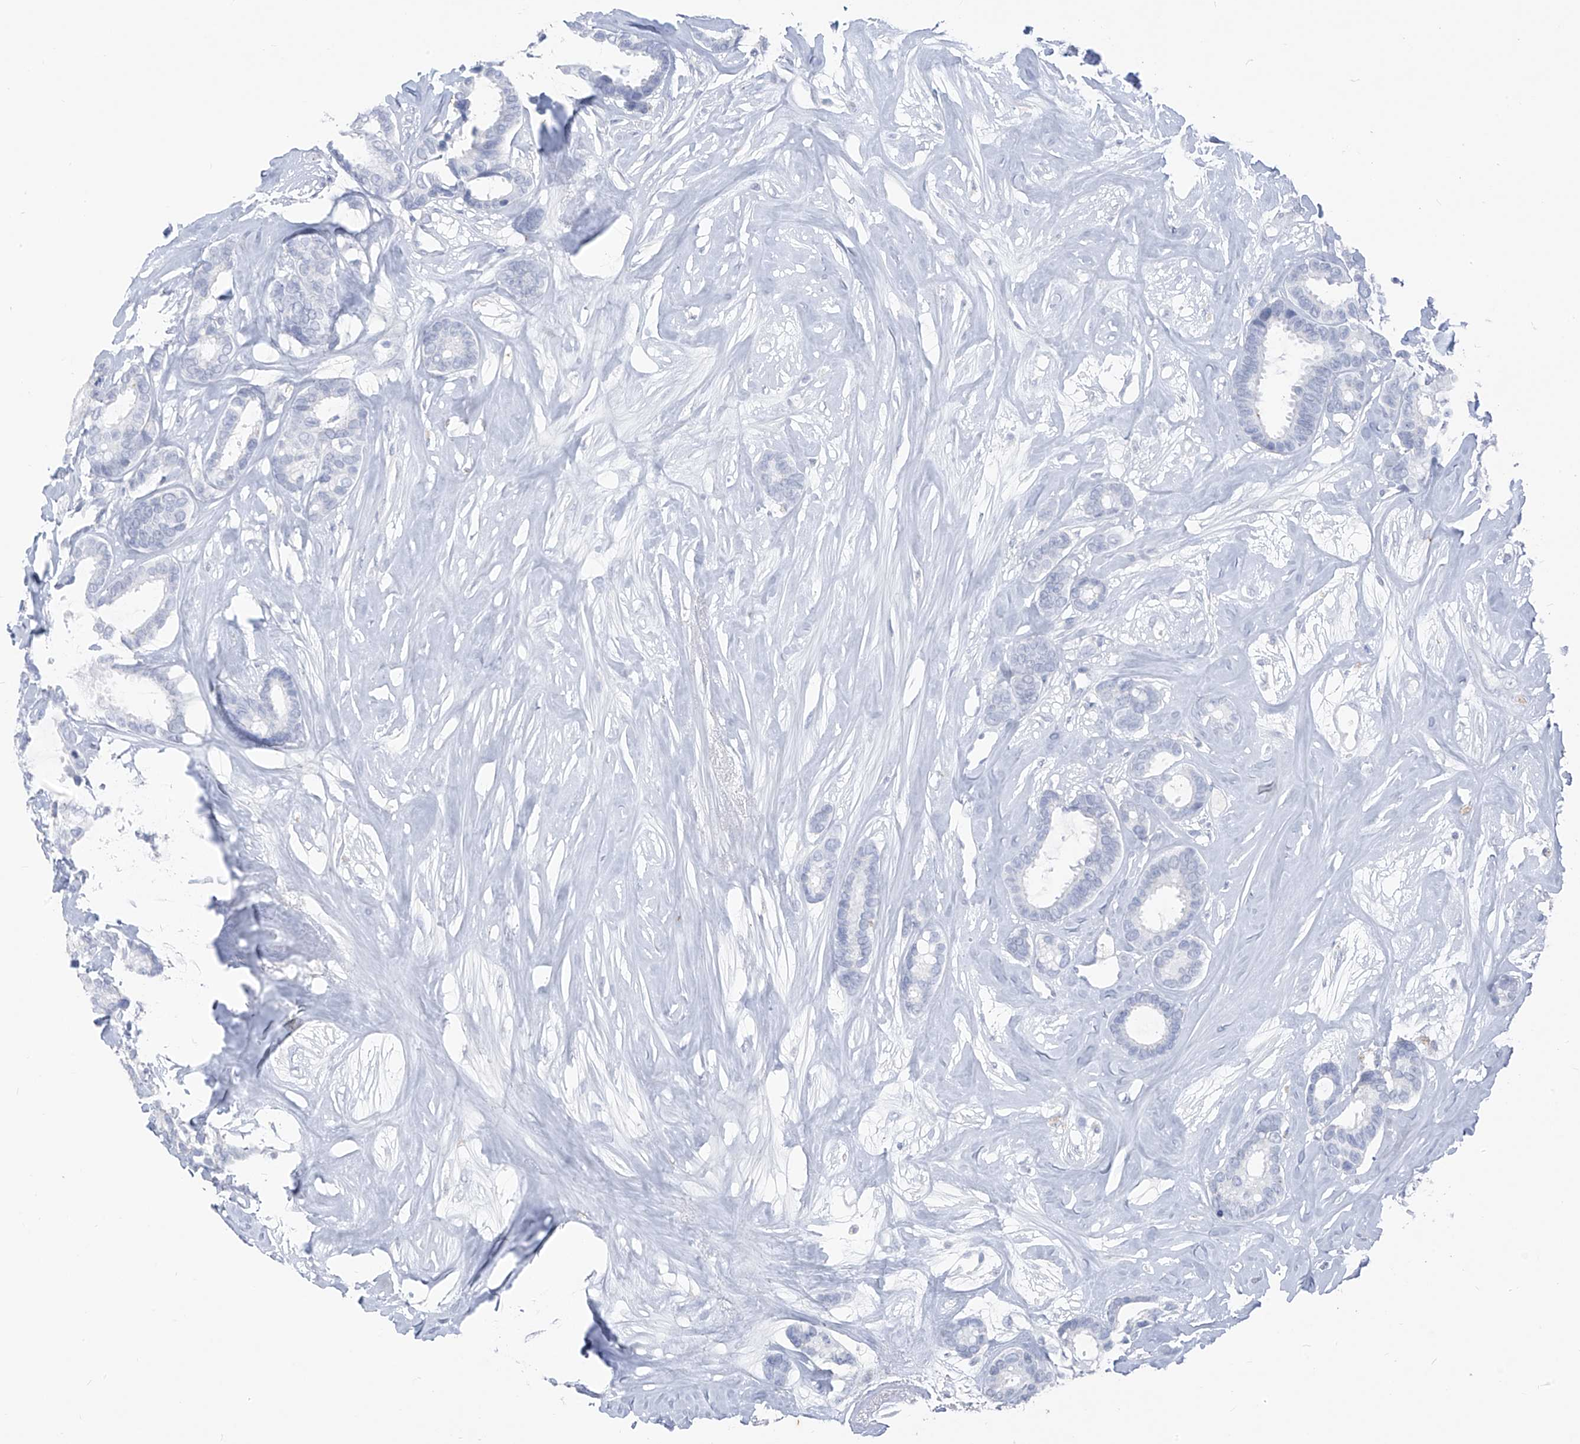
{"staining": {"intensity": "negative", "quantity": "none", "location": "none"}, "tissue": "breast cancer", "cell_type": "Tumor cells", "image_type": "cancer", "snomed": [{"axis": "morphology", "description": "Duct carcinoma"}, {"axis": "topography", "description": "Breast"}], "caption": "IHC of invasive ductal carcinoma (breast) demonstrates no expression in tumor cells. (Stains: DAB immunohistochemistry with hematoxylin counter stain, Microscopy: brightfield microscopy at high magnification).", "gene": "CX3CR1", "patient": {"sex": "female", "age": 87}}